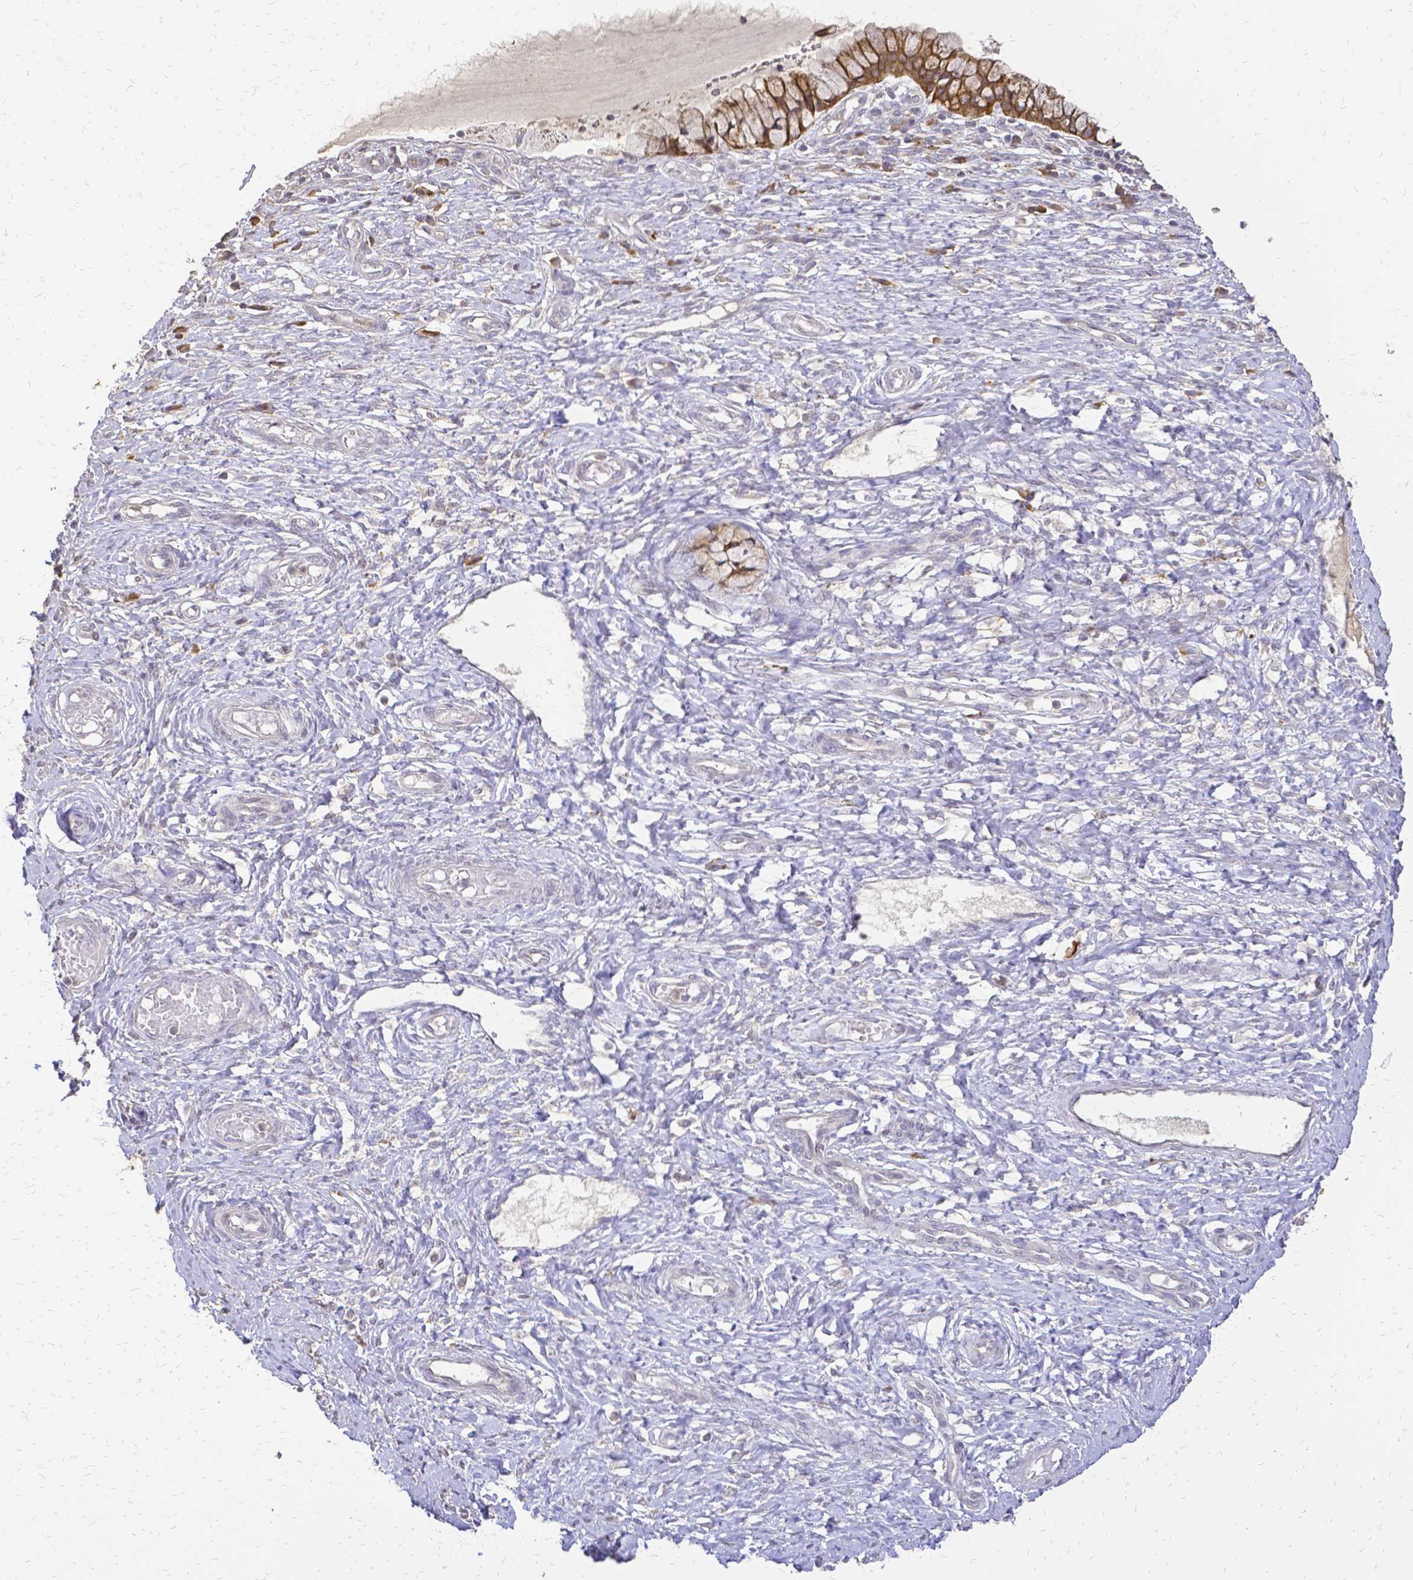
{"staining": {"intensity": "moderate", "quantity": ">75%", "location": "cytoplasmic/membranous"}, "tissue": "cervix", "cell_type": "Glandular cells", "image_type": "normal", "snomed": [{"axis": "morphology", "description": "Normal tissue, NOS"}, {"axis": "topography", "description": "Cervix"}], "caption": "Immunohistochemistry photomicrograph of unremarkable human cervix stained for a protein (brown), which shows medium levels of moderate cytoplasmic/membranous positivity in approximately >75% of glandular cells.", "gene": "CIB1", "patient": {"sex": "female", "age": 37}}